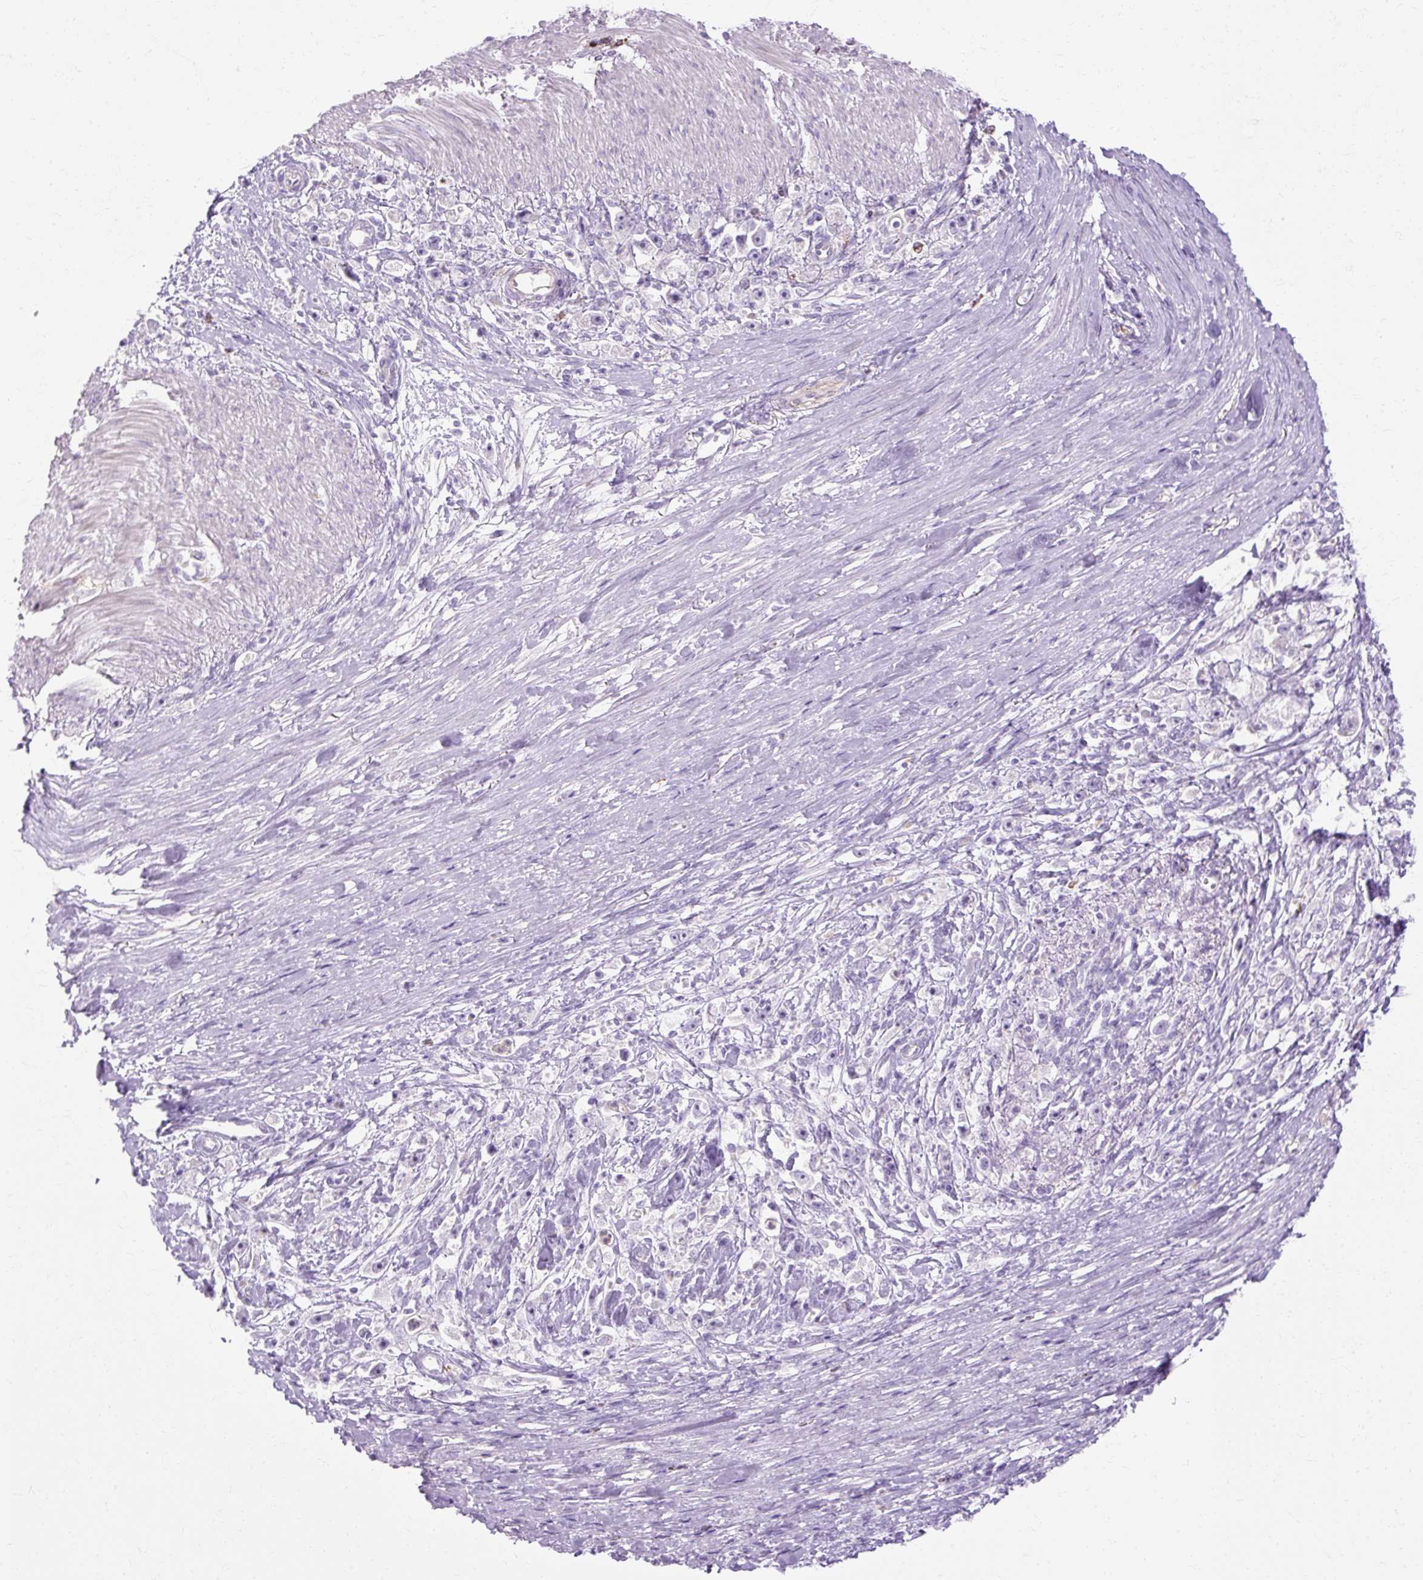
{"staining": {"intensity": "negative", "quantity": "none", "location": "none"}, "tissue": "stomach cancer", "cell_type": "Tumor cells", "image_type": "cancer", "snomed": [{"axis": "morphology", "description": "Adenocarcinoma, NOS"}, {"axis": "topography", "description": "Stomach"}], "caption": "Protein analysis of stomach cancer (adenocarcinoma) displays no significant positivity in tumor cells.", "gene": "HSD11B1", "patient": {"sex": "female", "age": 59}}